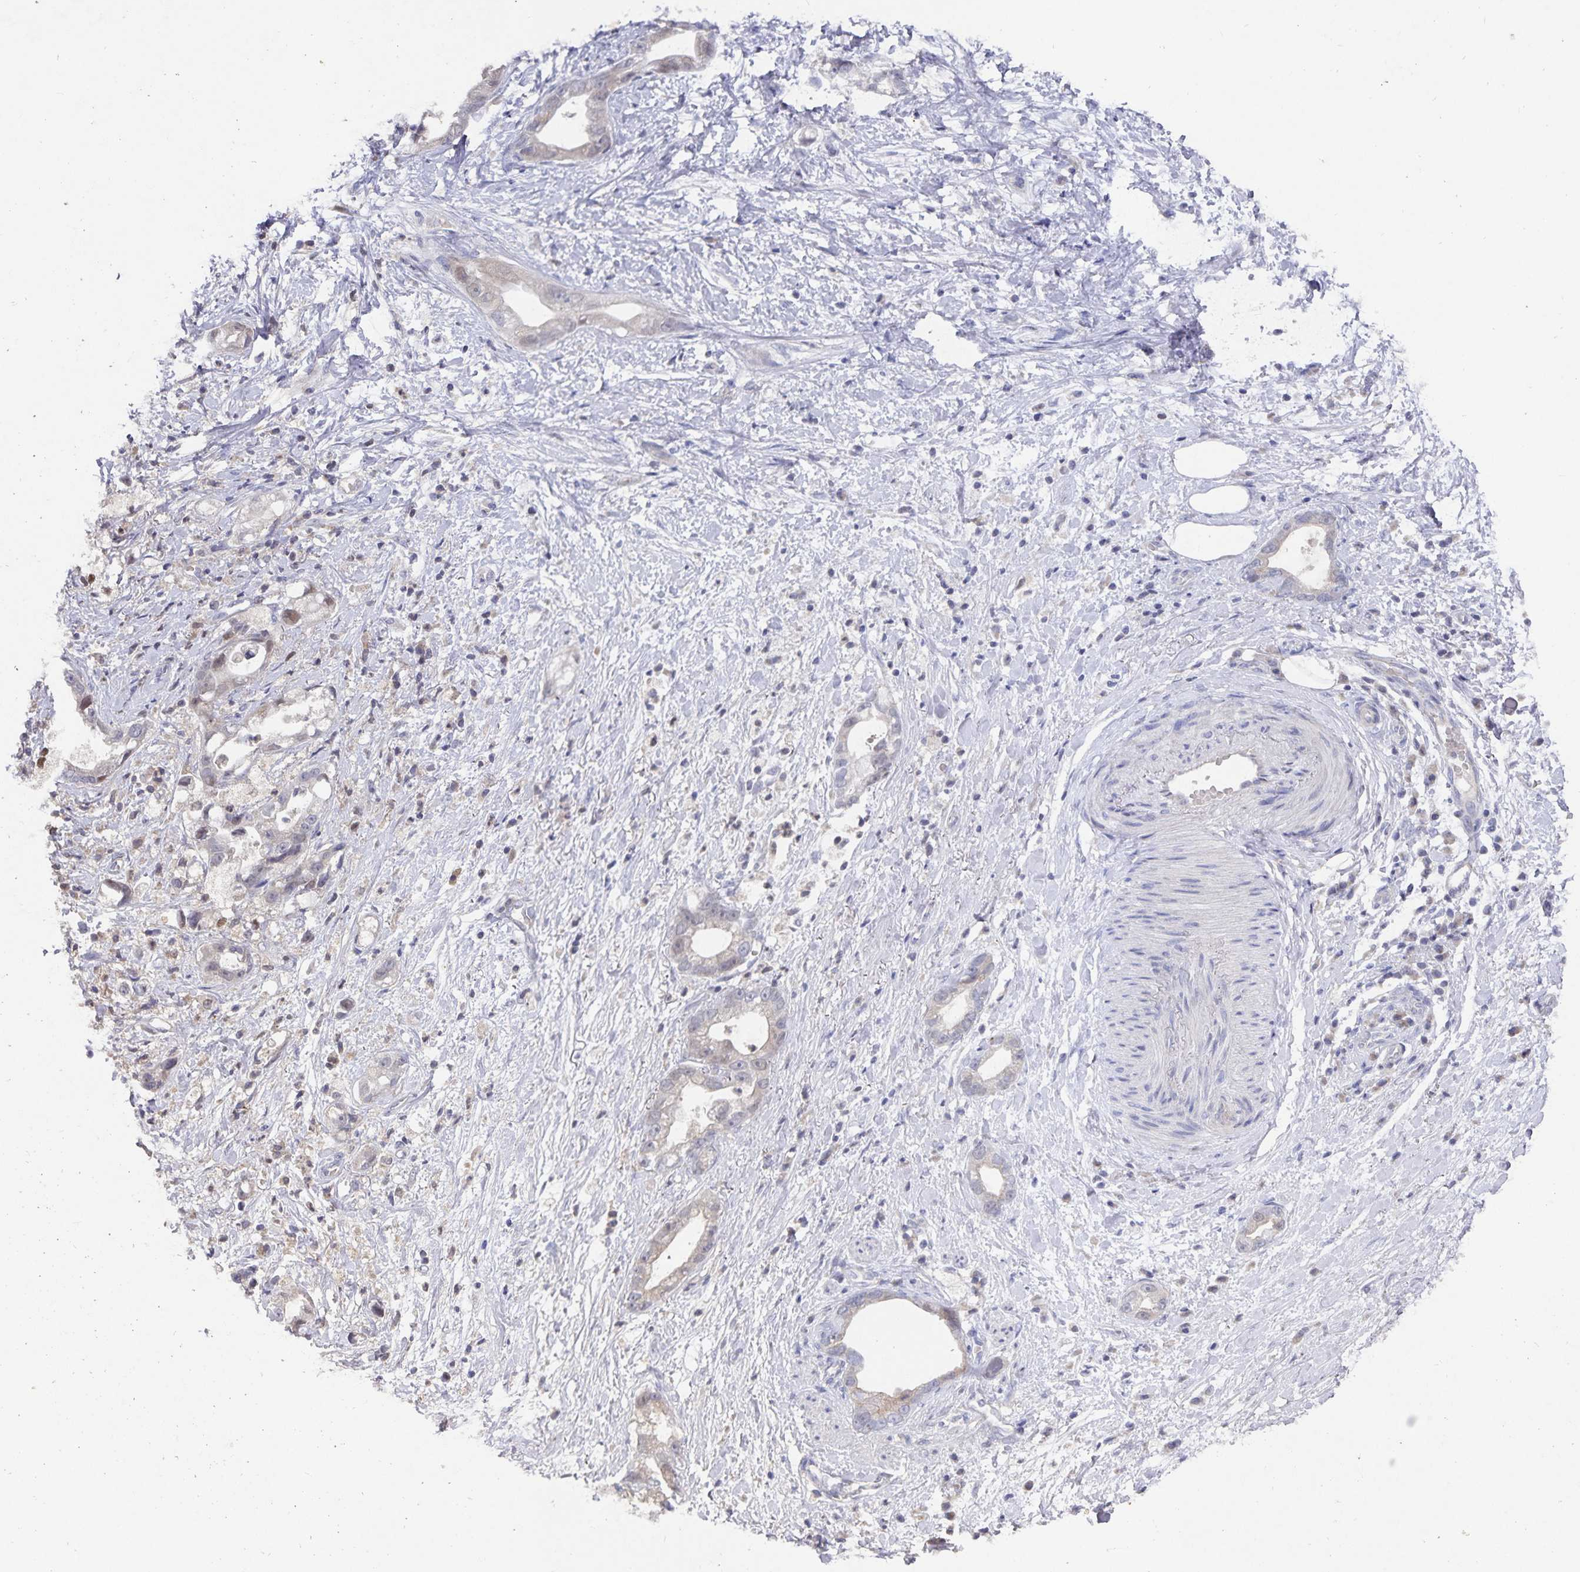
{"staining": {"intensity": "negative", "quantity": "none", "location": "none"}, "tissue": "stomach cancer", "cell_type": "Tumor cells", "image_type": "cancer", "snomed": [{"axis": "morphology", "description": "Adenocarcinoma, NOS"}, {"axis": "topography", "description": "Stomach"}], "caption": "Micrograph shows no significant protein staining in tumor cells of stomach cancer.", "gene": "HEPN1", "patient": {"sex": "male", "age": 55}}